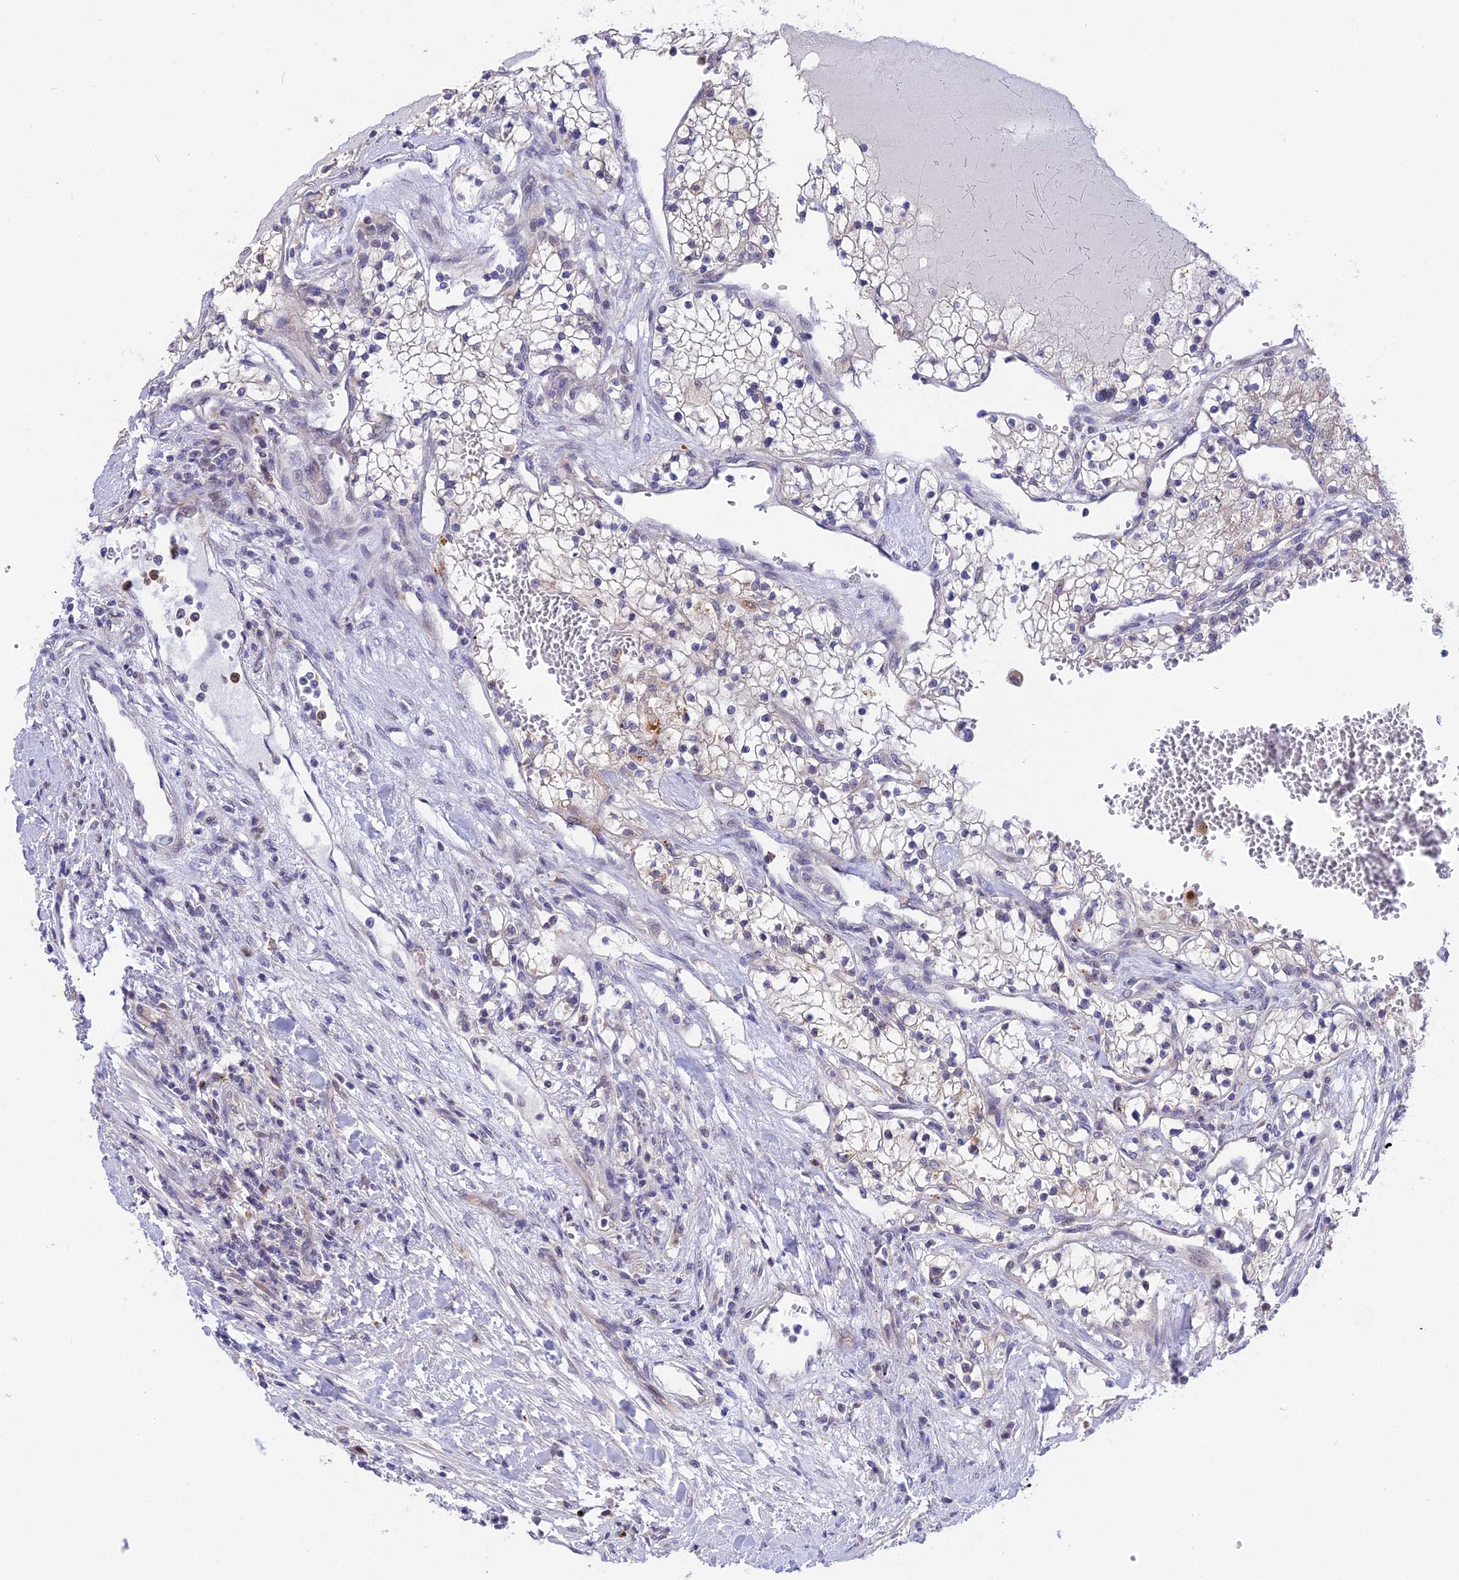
{"staining": {"intensity": "negative", "quantity": "none", "location": "none"}, "tissue": "renal cancer", "cell_type": "Tumor cells", "image_type": "cancer", "snomed": [{"axis": "morphology", "description": "Normal tissue, NOS"}, {"axis": "morphology", "description": "Adenocarcinoma, NOS"}, {"axis": "topography", "description": "Kidney"}], "caption": "IHC micrograph of neoplastic tissue: adenocarcinoma (renal) stained with DAB (3,3'-diaminobenzidine) shows no significant protein staining in tumor cells.", "gene": "KCTD14", "patient": {"sex": "male", "age": 68}}